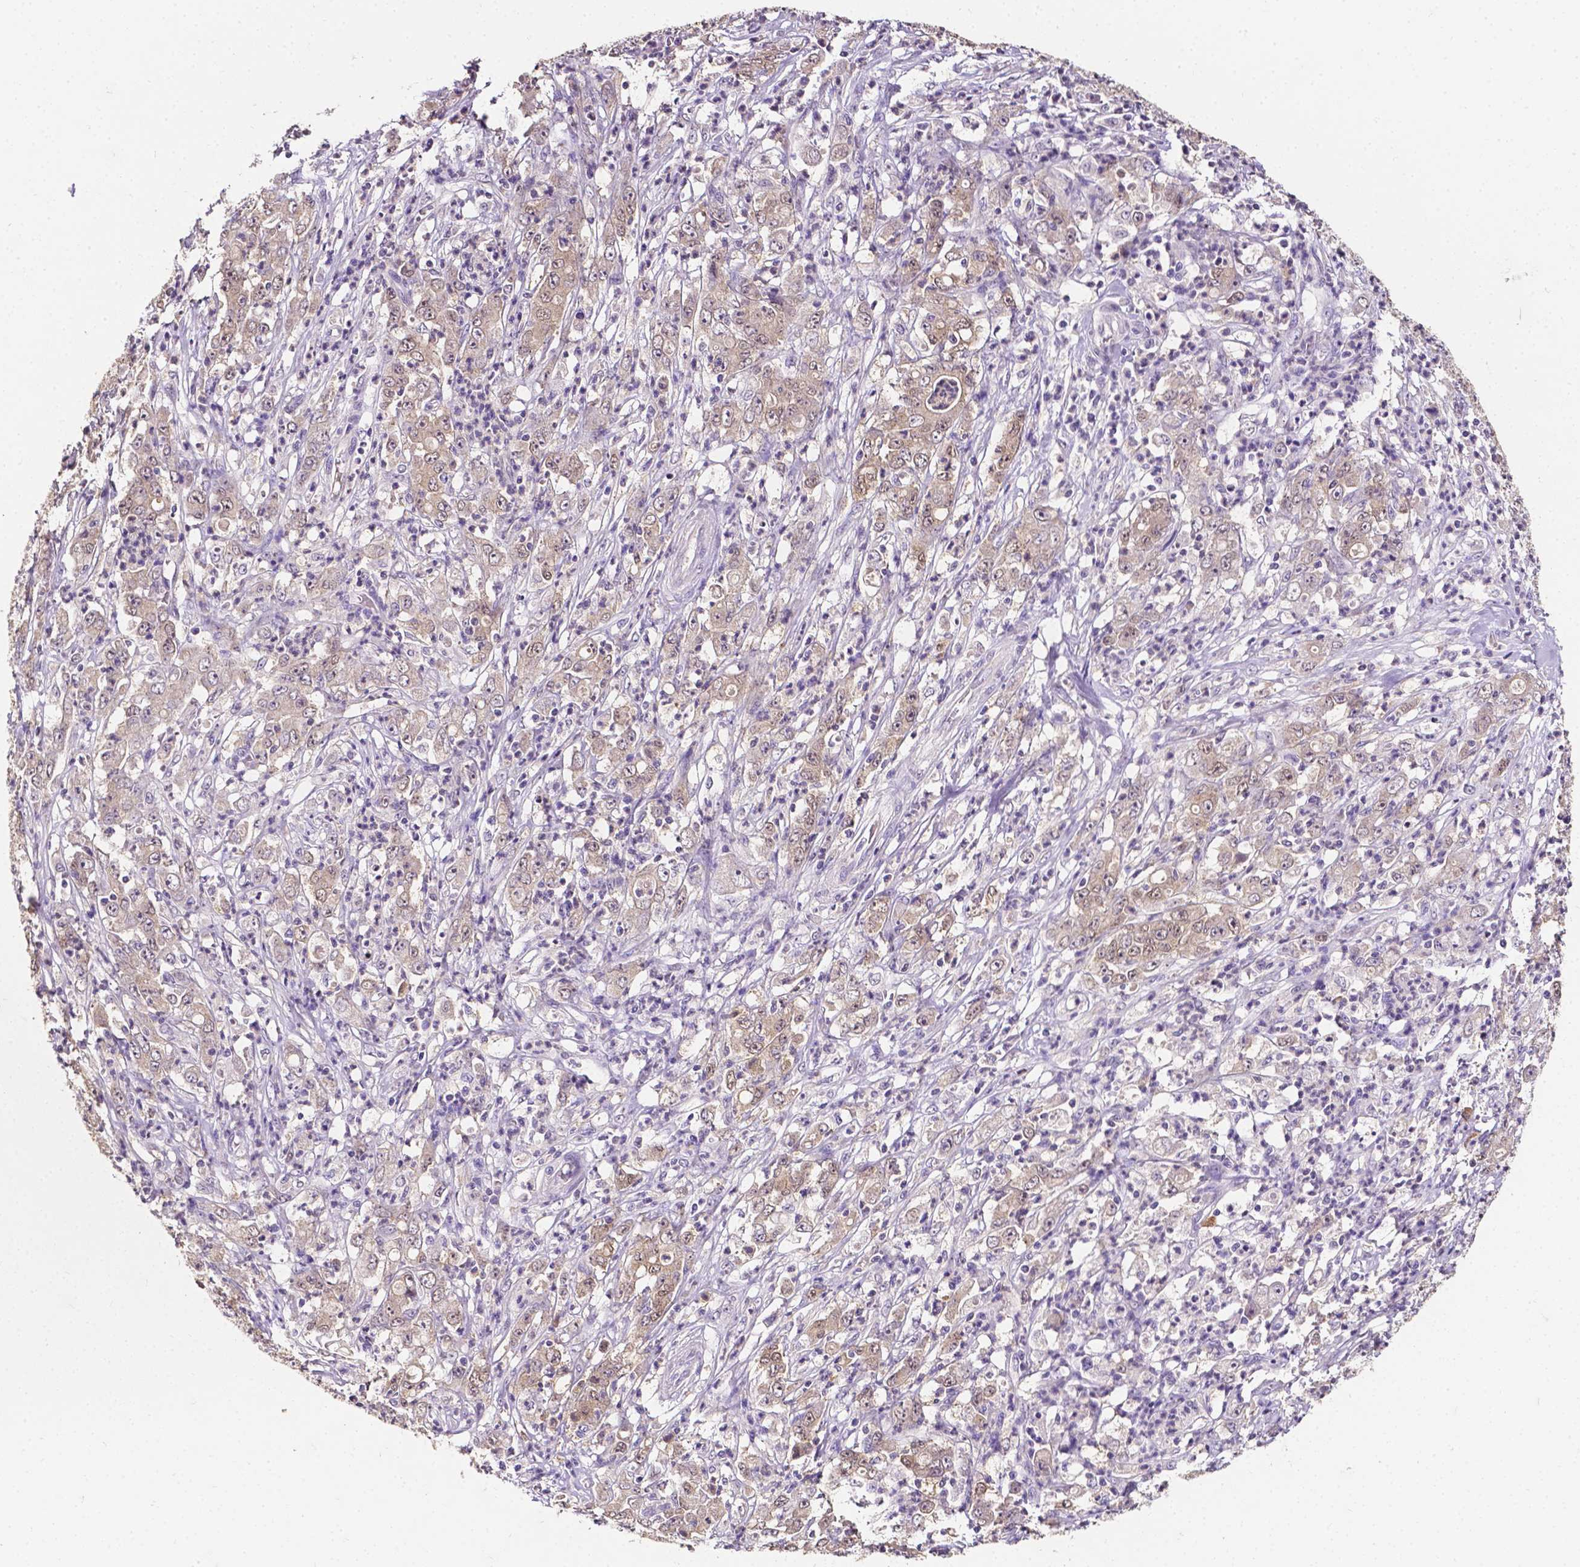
{"staining": {"intensity": "negative", "quantity": "none", "location": "none"}, "tissue": "stomach cancer", "cell_type": "Tumor cells", "image_type": "cancer", "snomed": [{"axis": "morphology", "description": "Adenocarcinoma, NOS"}, {"axis": "topography", "description": "Stomach, lower"}], "caption": "Immunohistochemistry (IHC) image of neoplastic tissue: adenocarcinoma (stomach) stained with DAB displays no significant protein staining in tumor cells.", "gene": "PSAT1", "patient": {"sex": "female", "age": 71}}